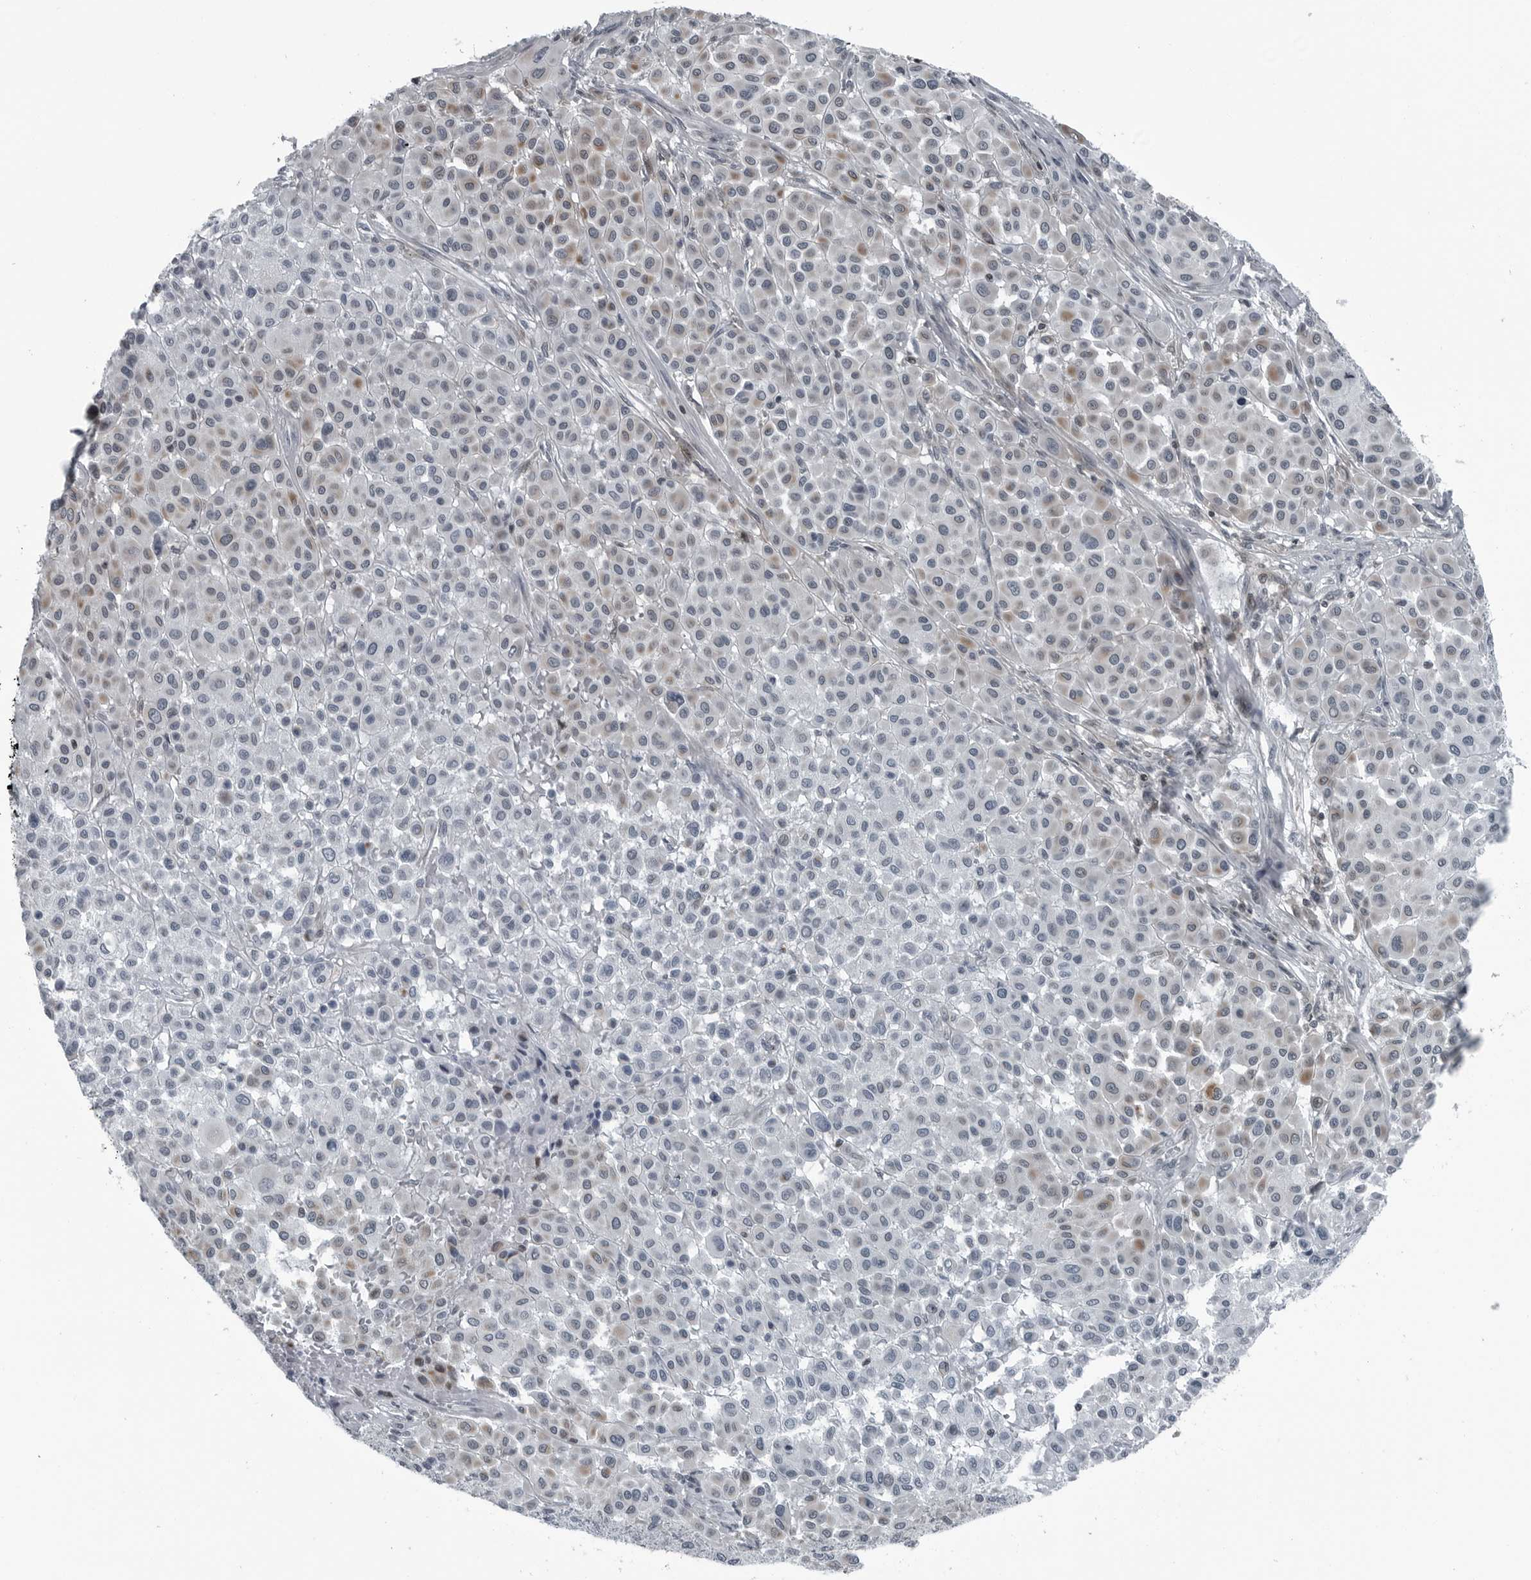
{"staining": {"intensity": "moderate", "quantity": "25%-75%", "location": "cytoplasmic/membranous"}, "tissue": "melanoma", "cell_type": "Tumor cells", "image_type": "cancer", "snomed": [{"axis": "morphology", "description": "Malignant melanoma, Metastatic site"}, {"axis": "topography", "description": "Soft tissue"}], "caption": "Brown immunohistochemical staining in malignant melanoma (metastatic site) shows moderate cytoplasmic/membranous positivity in about 25%-75% of tumor cells. Using DAB (3,3'-diaminobenzidine) (brown) and hematoxylin (blue) stains, captured at high magnification using brightfield microscopy.", "gene": "GAK", "patient": {"sex": "male", "age": 41}}